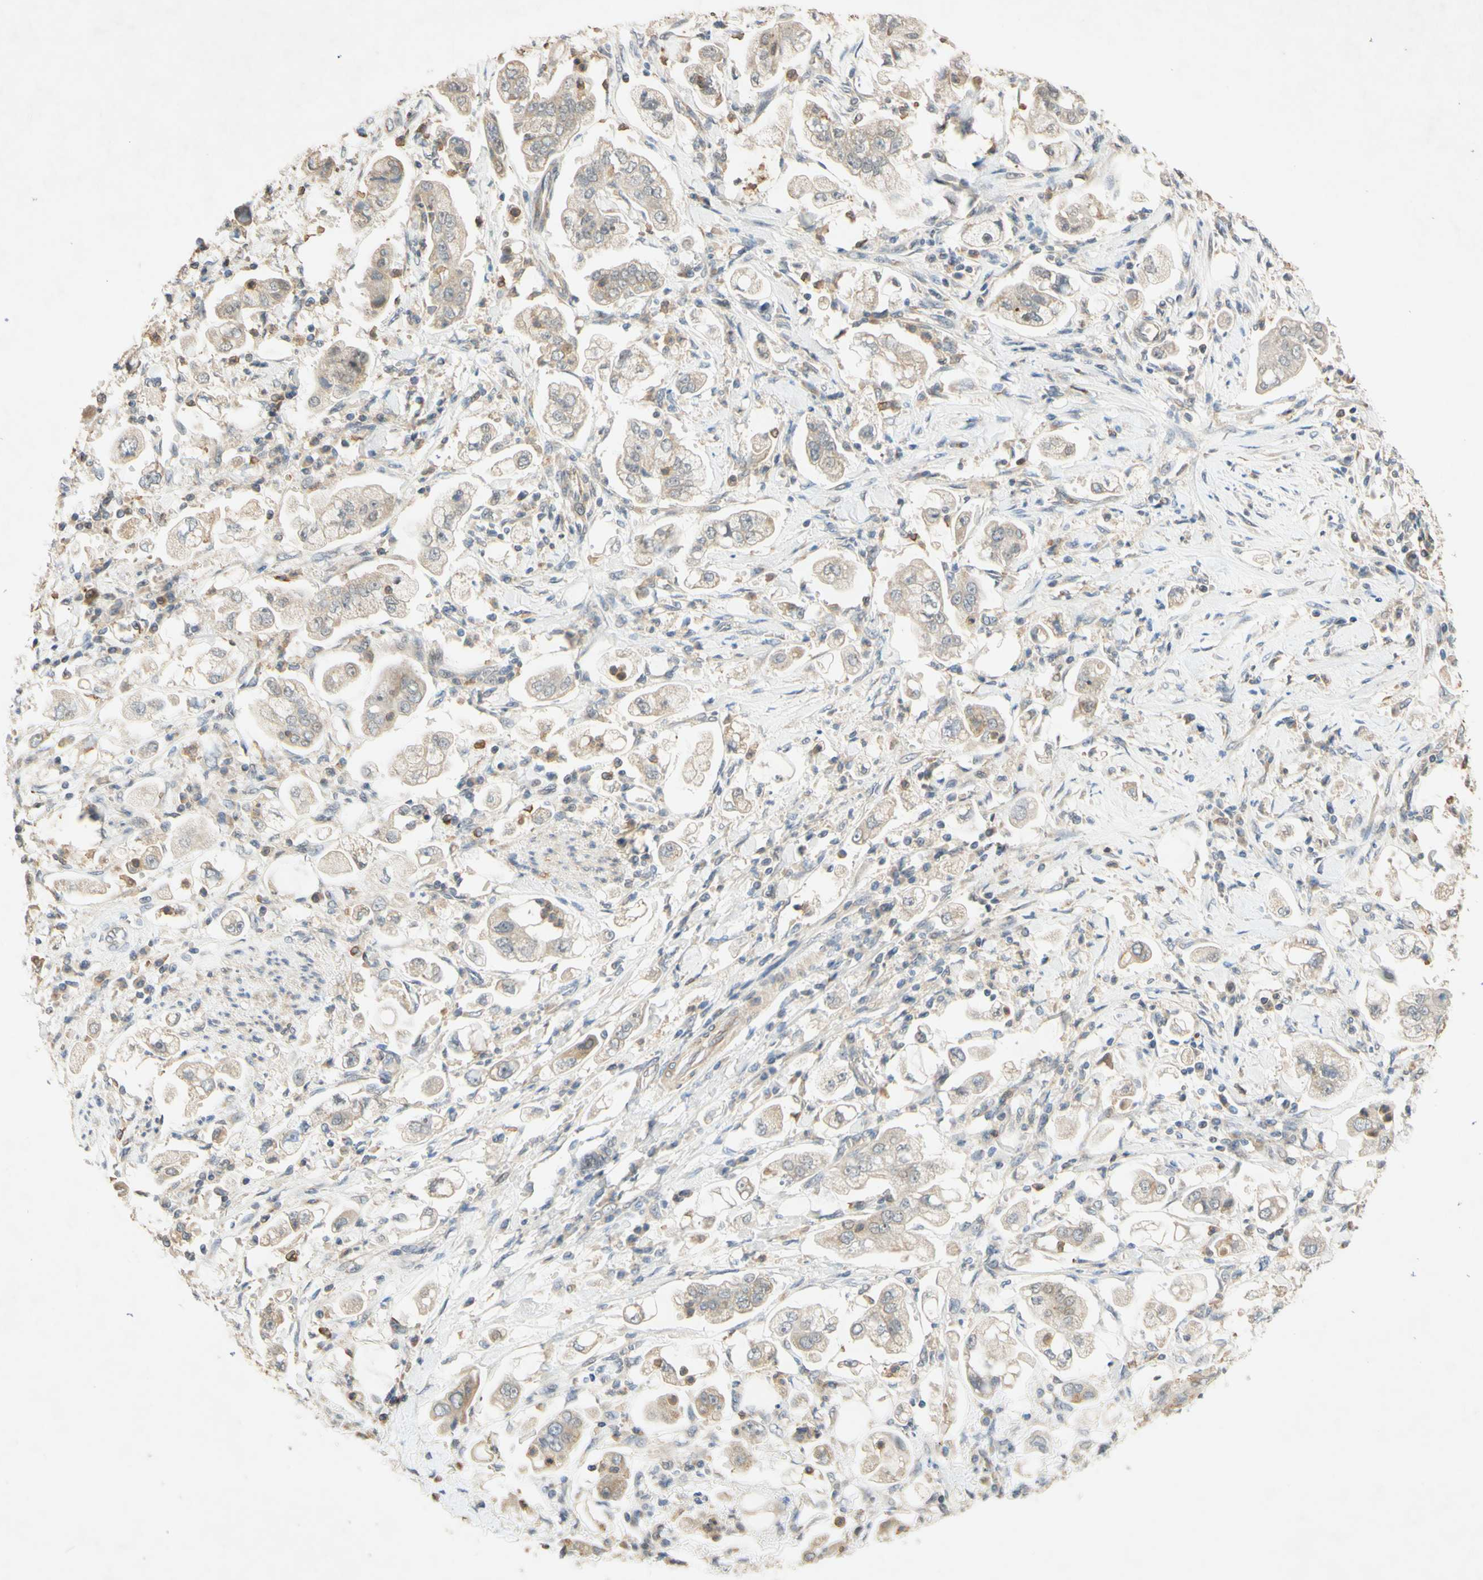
{"staining": {"intensity": "weak", "quantity": ">75%", "location": "cytoplasmic/membranous"}, "tissue": "stomach cancer", "cell_type": "Tumor cells", "image_type": "cancer", "snomed": [{"axis": "morphology", "description": "Adenocarcinoma, NOS"}, {"axis": "topography", "description": "Stomach"}], "caption": "The image reveals staining of stomach cancer (adenocarcinoma), revealing weak cytoplasmic/membranous protein positivity (brown color) within tumor cells. The staining is performed using DAB brown chromogen to label protein expression. The nuclei are counter-stained blue using hematoxylin.", "gene": "GATA1", "patient": {"sex": "male", "age": 62}}